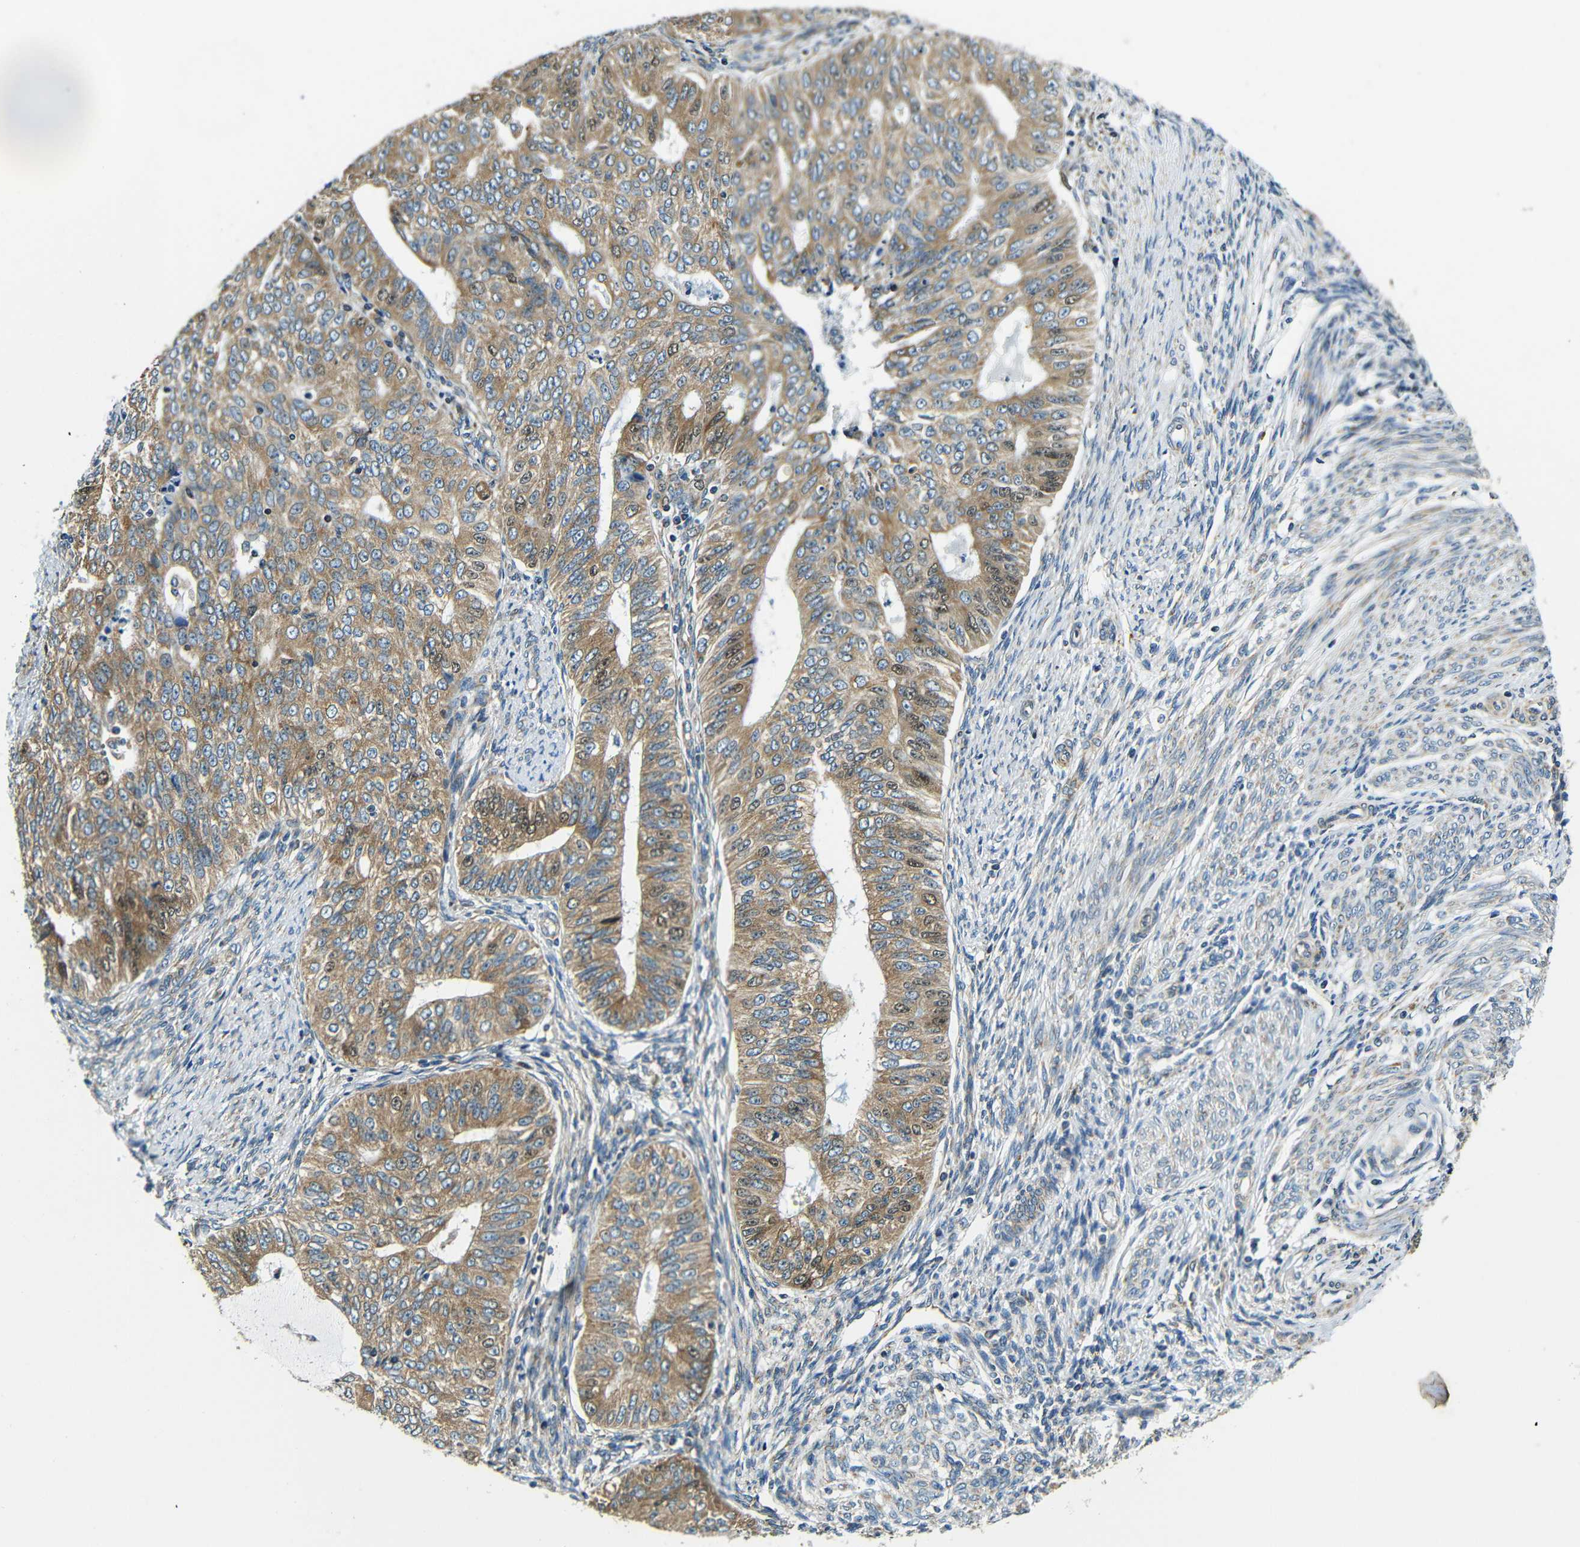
{"staining": {"intensity": "moderate", "quantity": ">75%", "location": "cytoplasmic/membranous"}, "tissue": "endometrial cancer", "cell_type": "Tumor cells", "image_type": "cancer", "snomed": [{"axis": "morphology", "description": "Adenocarcinoma, NOS"}, {"axis": "topography", "description": "Endometrium"}], "caption": "Protein expression analysis of endometrial adenocarcinoma demonstrates moderate cytoplasmic/membranous positivity in about >75% of tumor cells. (Brightfield microscopy of DAB IHC at high magnification).", "gene": "VAPB", "patient": {"sex": "female", "age": 32}}